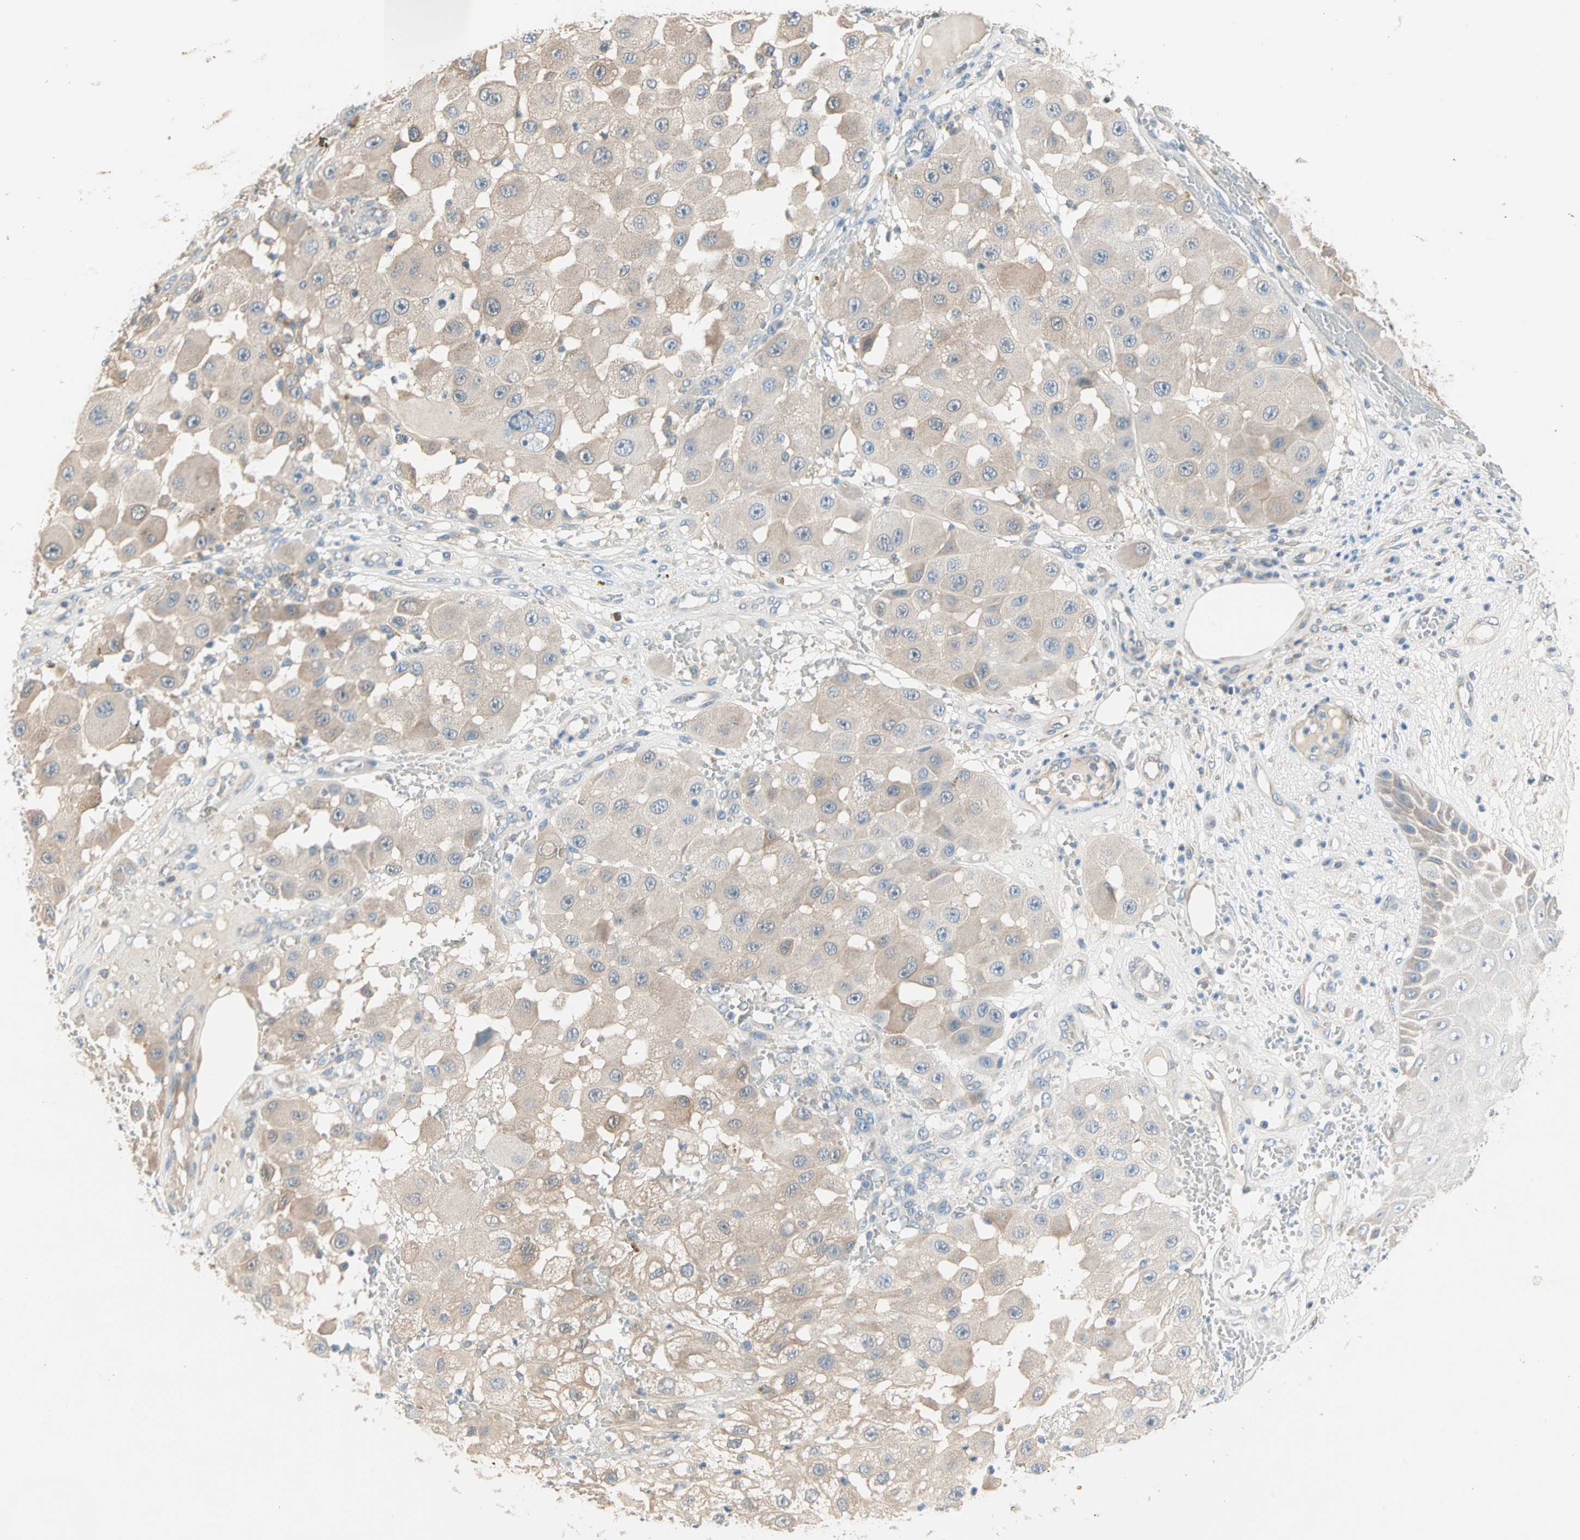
{"staining": {"intensity": "weak", "quantity": ">75%", "location": "cytoplasmic/membranous"}, "tissue": "melanoma", "cell_type": "Tumor cells", "image_type": "cancer", "snomed": [{"axis": "morphology", "description": "Malignant melanoma, NOS"}, {"axis": "topography", "description": "Skin"}], "caption": "Weak cytoplasmic/membranous expression is present in approximately >75% of tumor cells in malignant melanoma.", "gene": "MPI", "patient": {"sex": "female", "age": 81}}